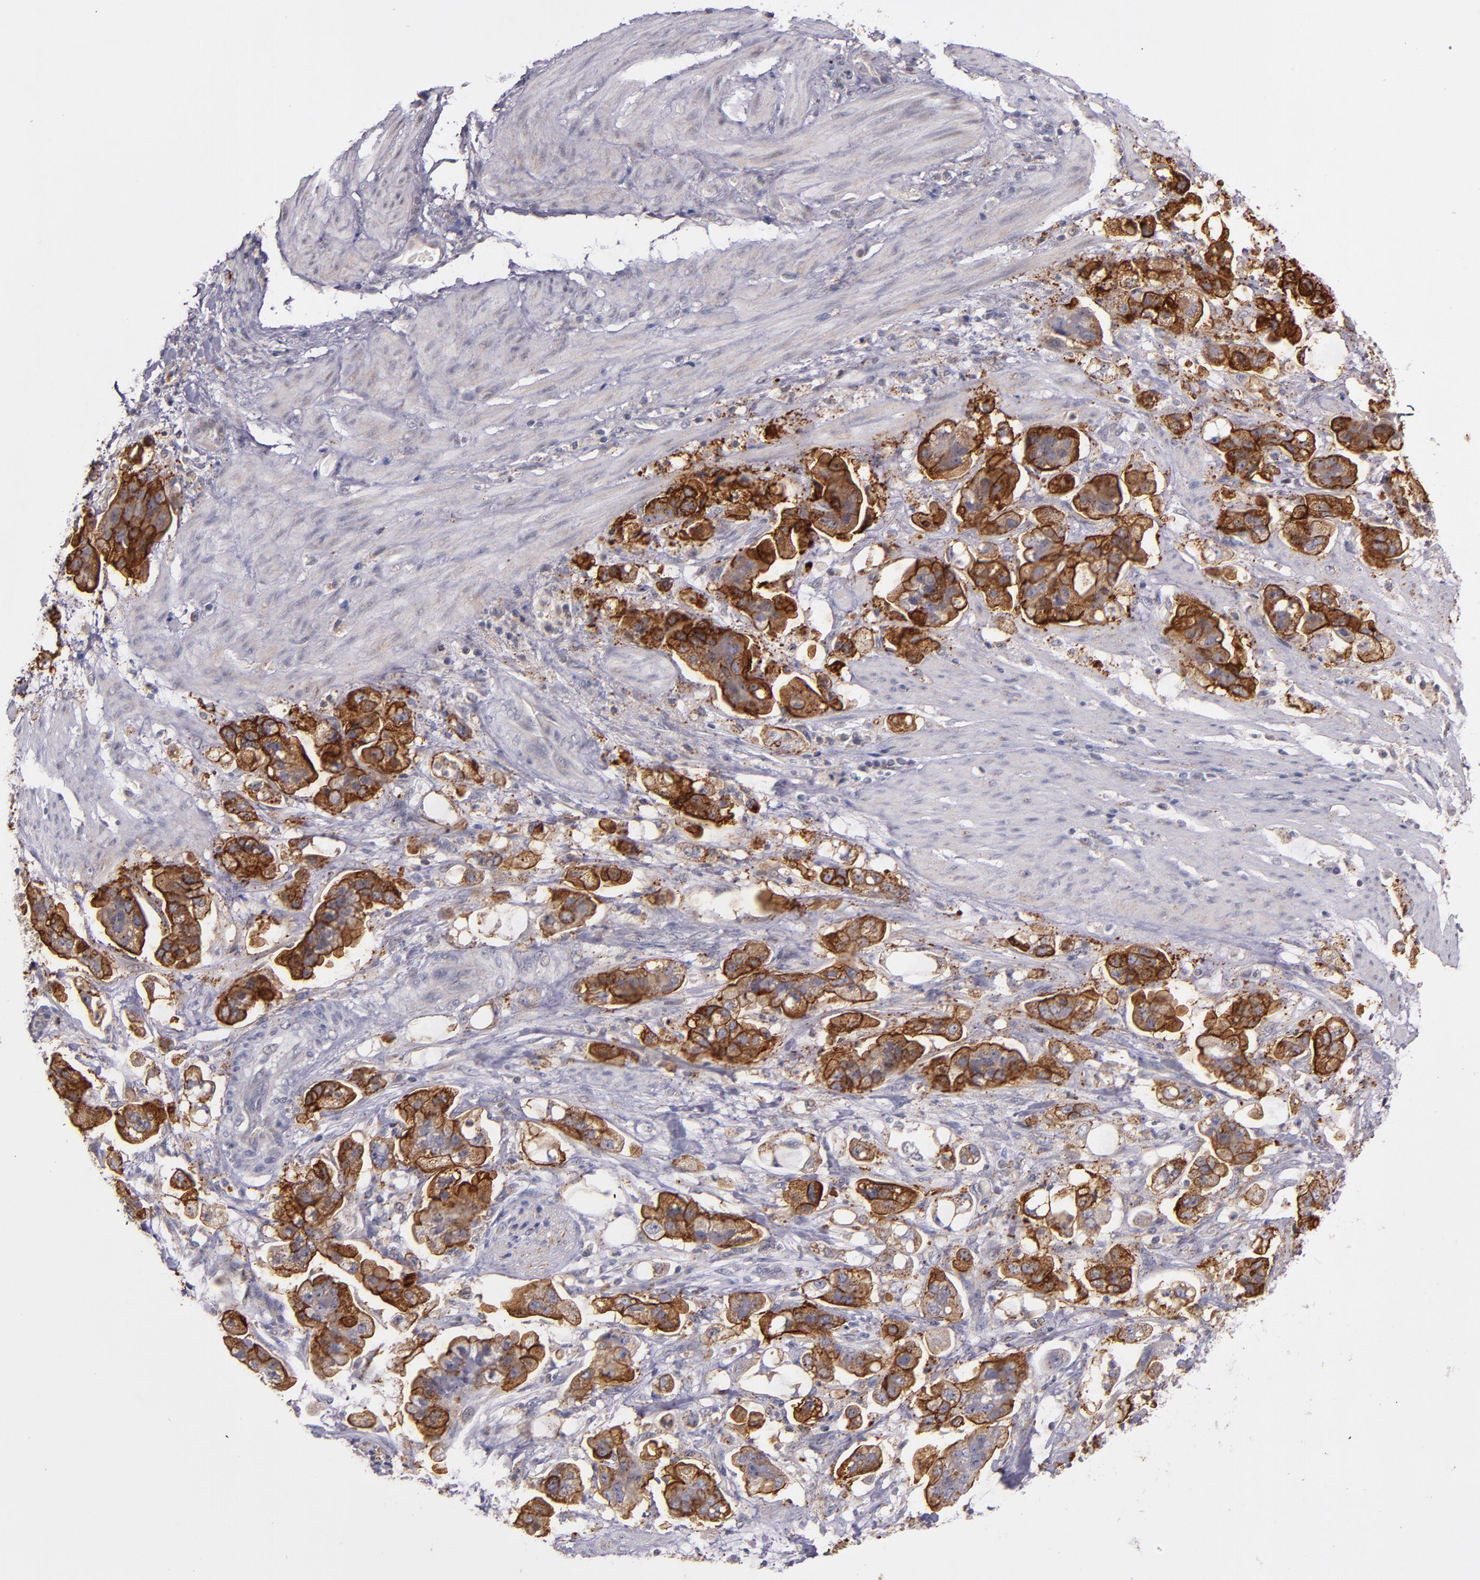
{"staining": {"intensity": "strong", "quantity": ">75%", "location": "cytoplasmic/membranous"}, "tissue": "stomach cancer", "cell_type": "Tumor cells", "image_type": "cancer", "snomed": [{"axis": "morphology", "description": "Adenocarcinoma, NOS"}, {"axis": "topography", "description": "Stomach"}], "caption": "Protein expression analysis of human adenocarcinoma (stomach) reveals strong cytoplasmic/membranous staining in about >75% of tumor cells. The protein of interest is stained brown, and the nuclei are stained in blue (DAB (3,3'-diaminobenzidine) IHC with brightfield microscopy, high magnification).", "gene": "SYP", "patient": {"sex": "male", "age": 62}}